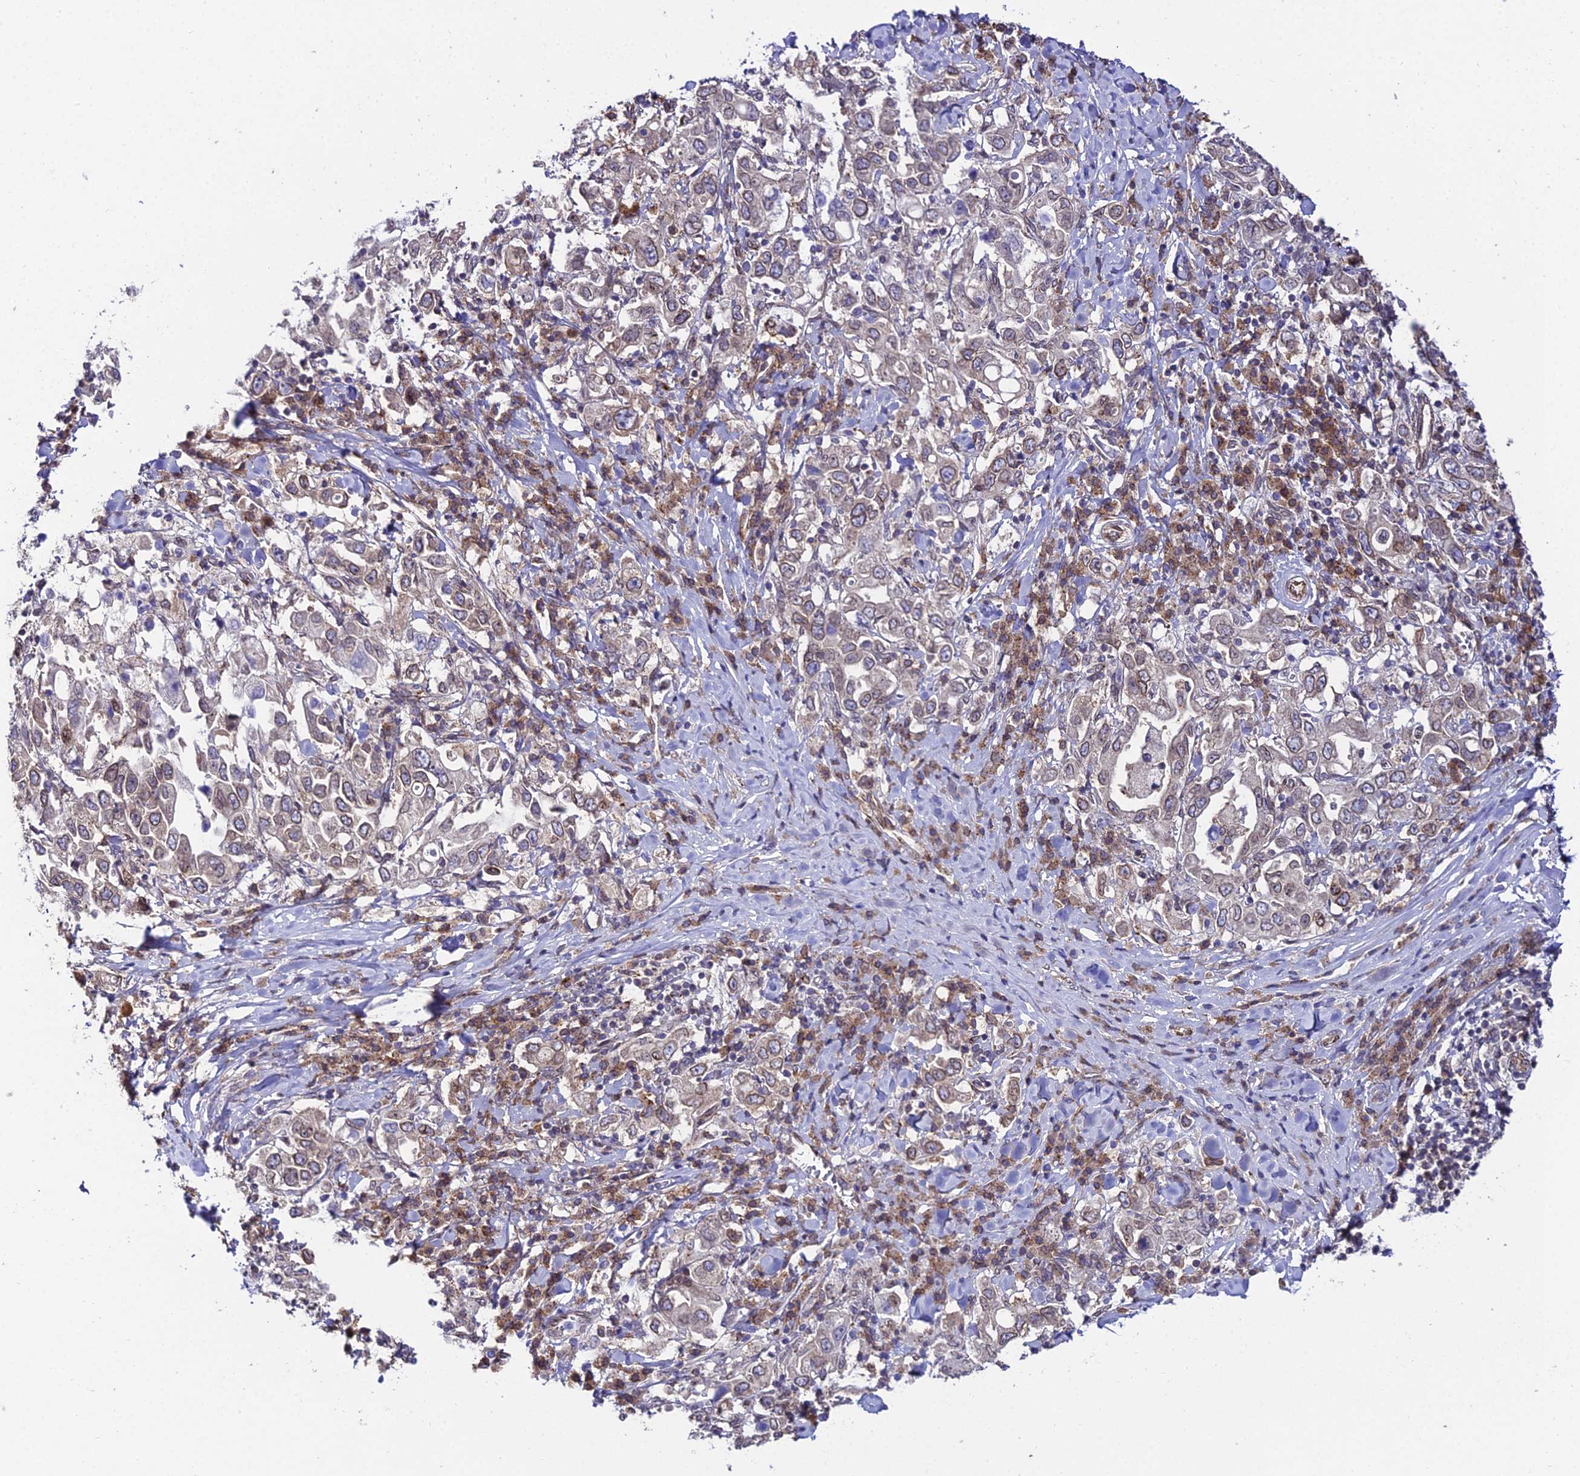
{"staining": {"intensity": "moderate", "quantity": "<25%", "location": "cytoplasmic/membranous,nuclear"}, "tissue": "stomach cancer", "cell_type": "Tumor cells", "image_type": "cancer", "snomed": [{"axis": "morphology", "description": "Adenocarcinoma, NOS"}, {"axis": "topography", "description": "Stomach, upper"}], "caption": "Moderate cytoplasmic/membranous and nuclear staining is present in approximately <25% of tumor cells in adenocarcinoma (stomach).", "gene": "DDX19A", "patient": {"sex": "male", "age": 62}}